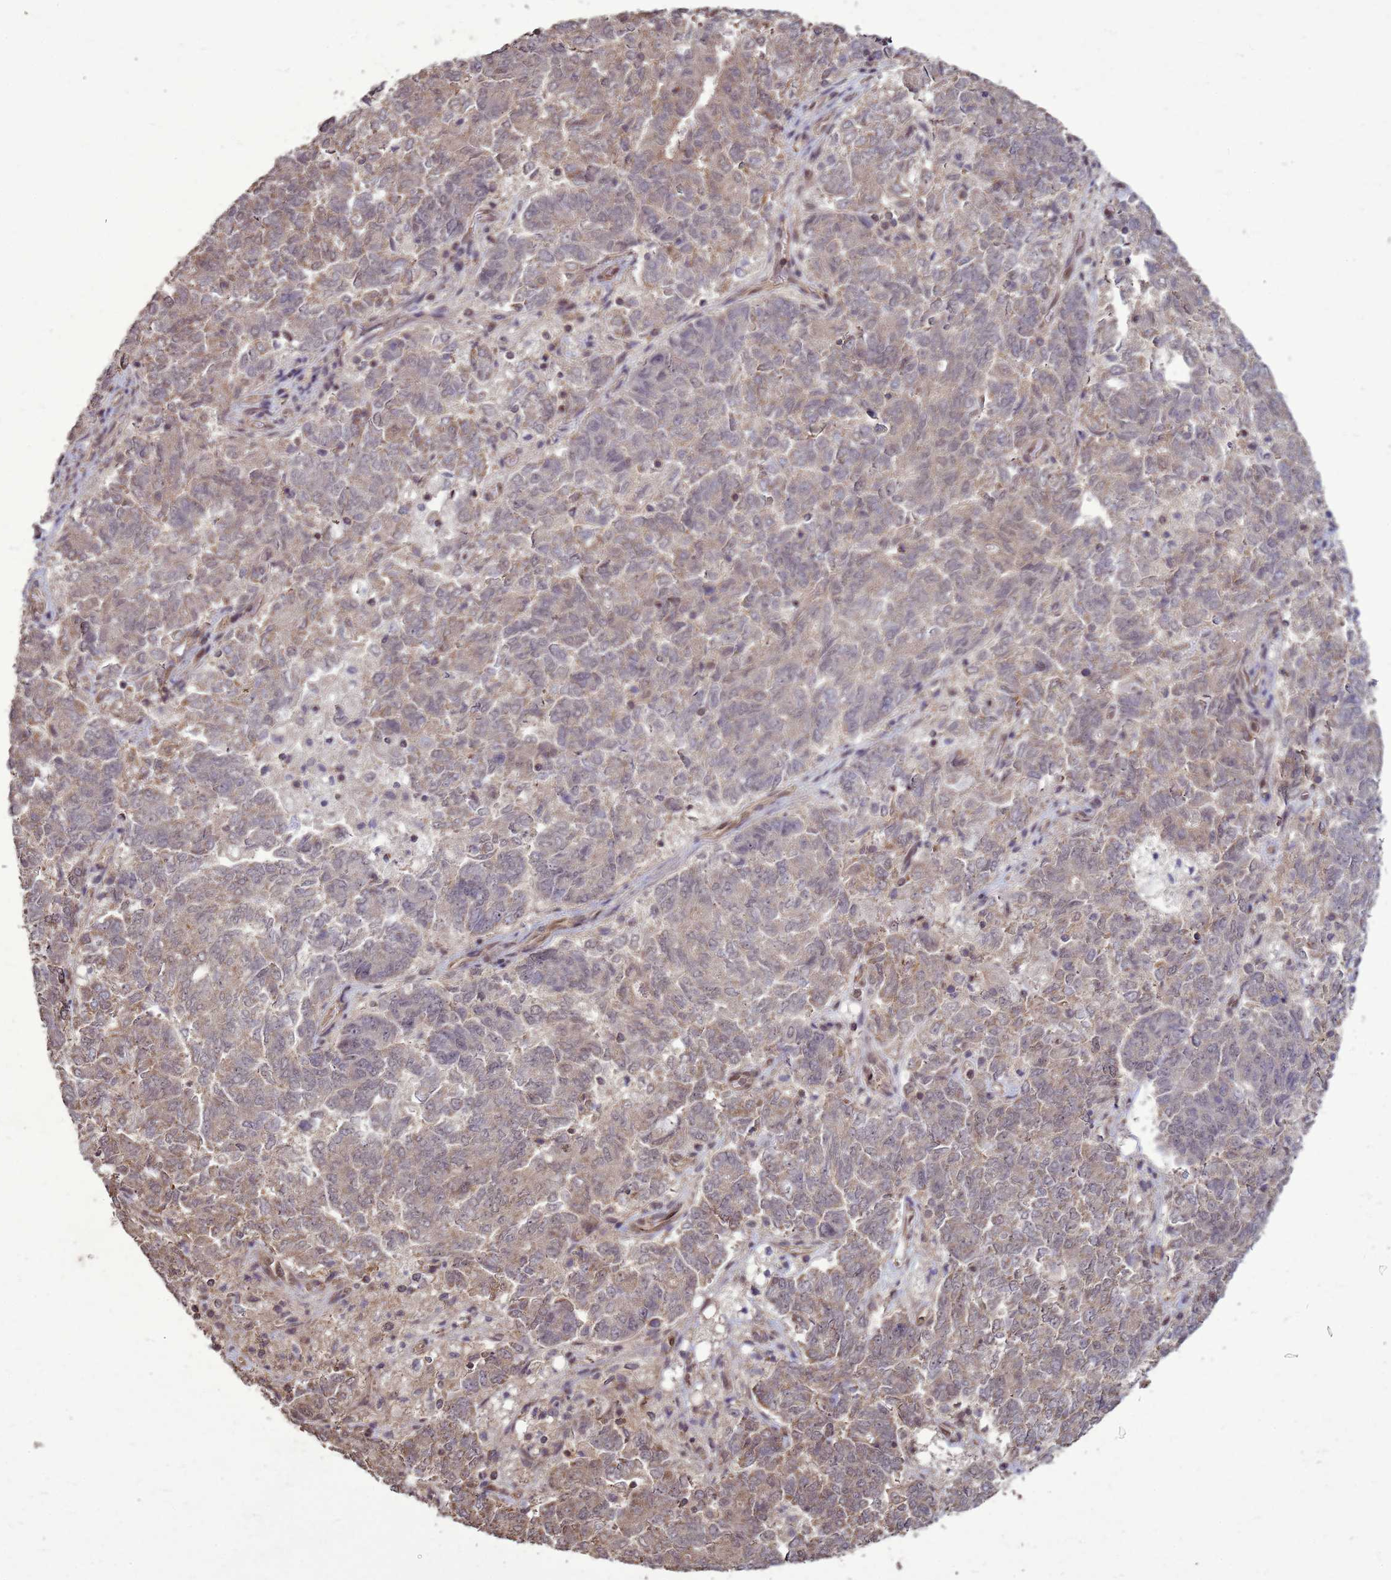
{"staining": {"intensity": "weak", "quantity": "25%-75%", "location": "cytoplasmic/membranous"}, "tissue": "endometrial cancer", "cell_type": "Tumor cells", "image_type": "cancer", "snomed": [{"axis": "morphology", "description": "Adenocarcinoma, NOS"}, {"axis": "topography", "description": "Endometrium"}], "caption": "Immunohistochemical staining of adenocarcinoma (endometrial) displays low levels of weak cytoplasmic/membranous expression in approximately 25%-75% of tumor cells.", "gene": "CRBN", "patient": {"sex": "female", "age": 80}}